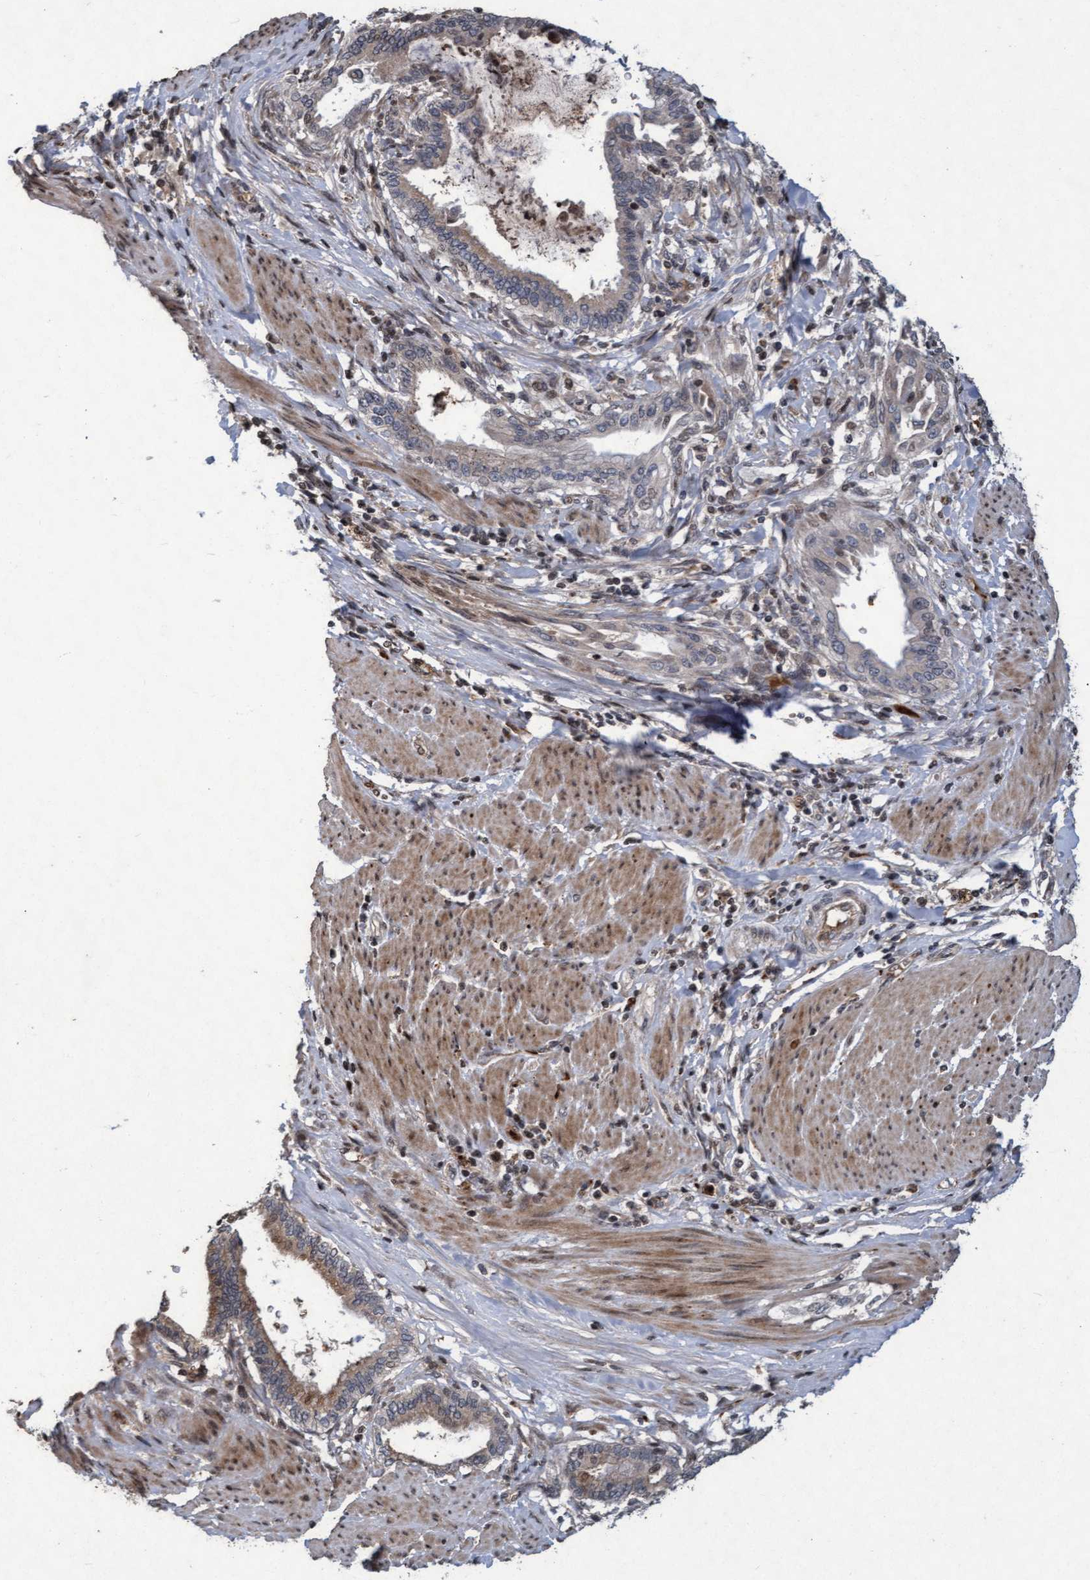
{"staining": {"intensity": "weak", "quantity": "25%-75%", "location": "cytoplasmic/membranous"}, "tissue": "pancreatic cancer", "cell_type": "Tumor cells", "image_type": "cancer", "snomed": [{"axis": "morphology", "description": "Adenocarcinoma, NOS"}, {"axis": "topography", "description": "Pancreas"}], "caption": "DAB immunohistochemical staining of pancreatic cancer exhibits weak cytoplasmic/membranous protein positivity in approximately 25%-75% of tumor cells.", "gene": "KCNC2", "patient": {"sex": "female", "age": 64}}